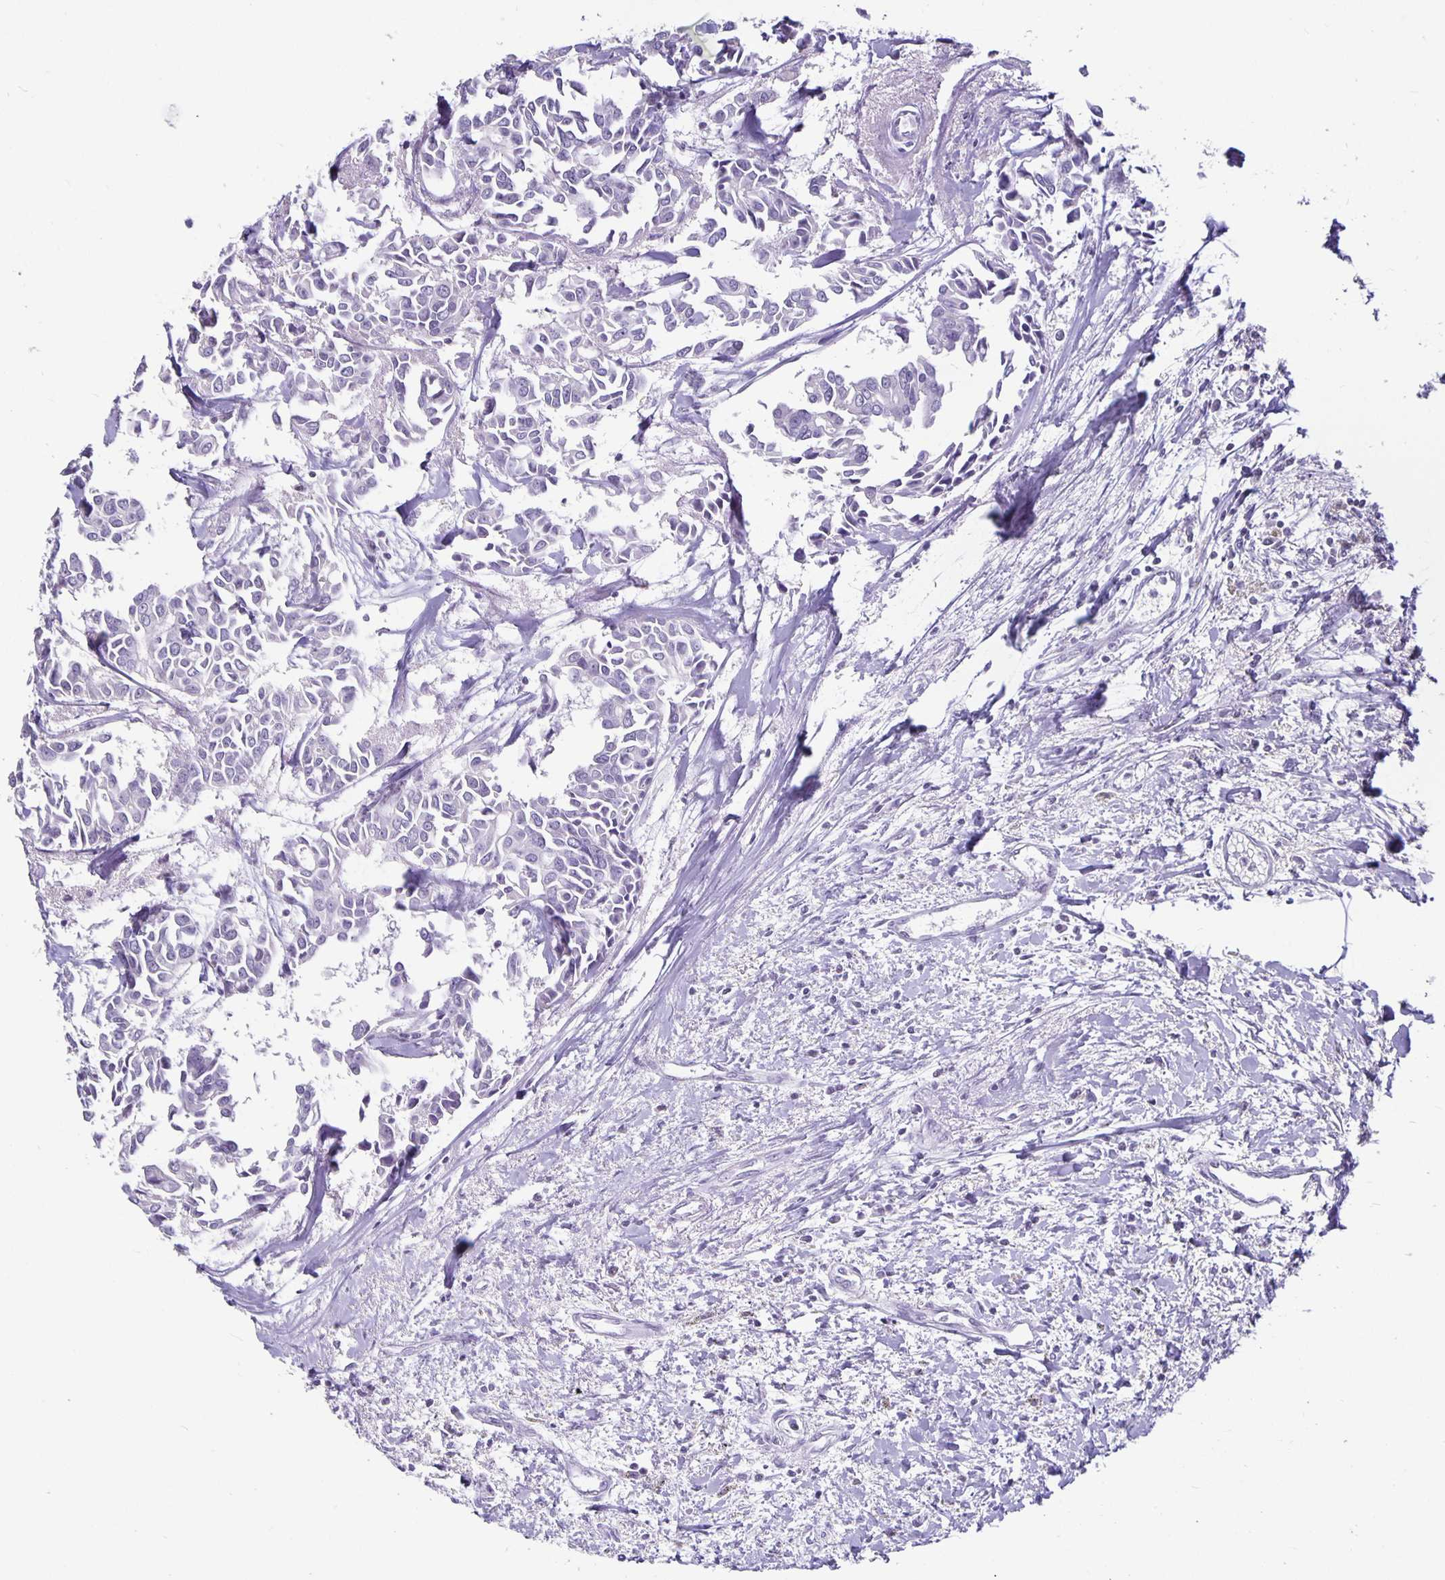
{"staining": {"intensity": "negative", "quantity": "none", "location": "none"}, "tissue": "breast cancer", "cell_type": "Tumor cells", "image_type": "cancer", "snomed": [{"axis": "morphology", "description": "Duct carcinoma"}, {"axis": "topography", "description": "Breast"}], "caption": "IHC of breast cancer shows no positivity in tumor cells.", "gene": "OLIG2", "patient": {"sex": "female", "age": 54}}